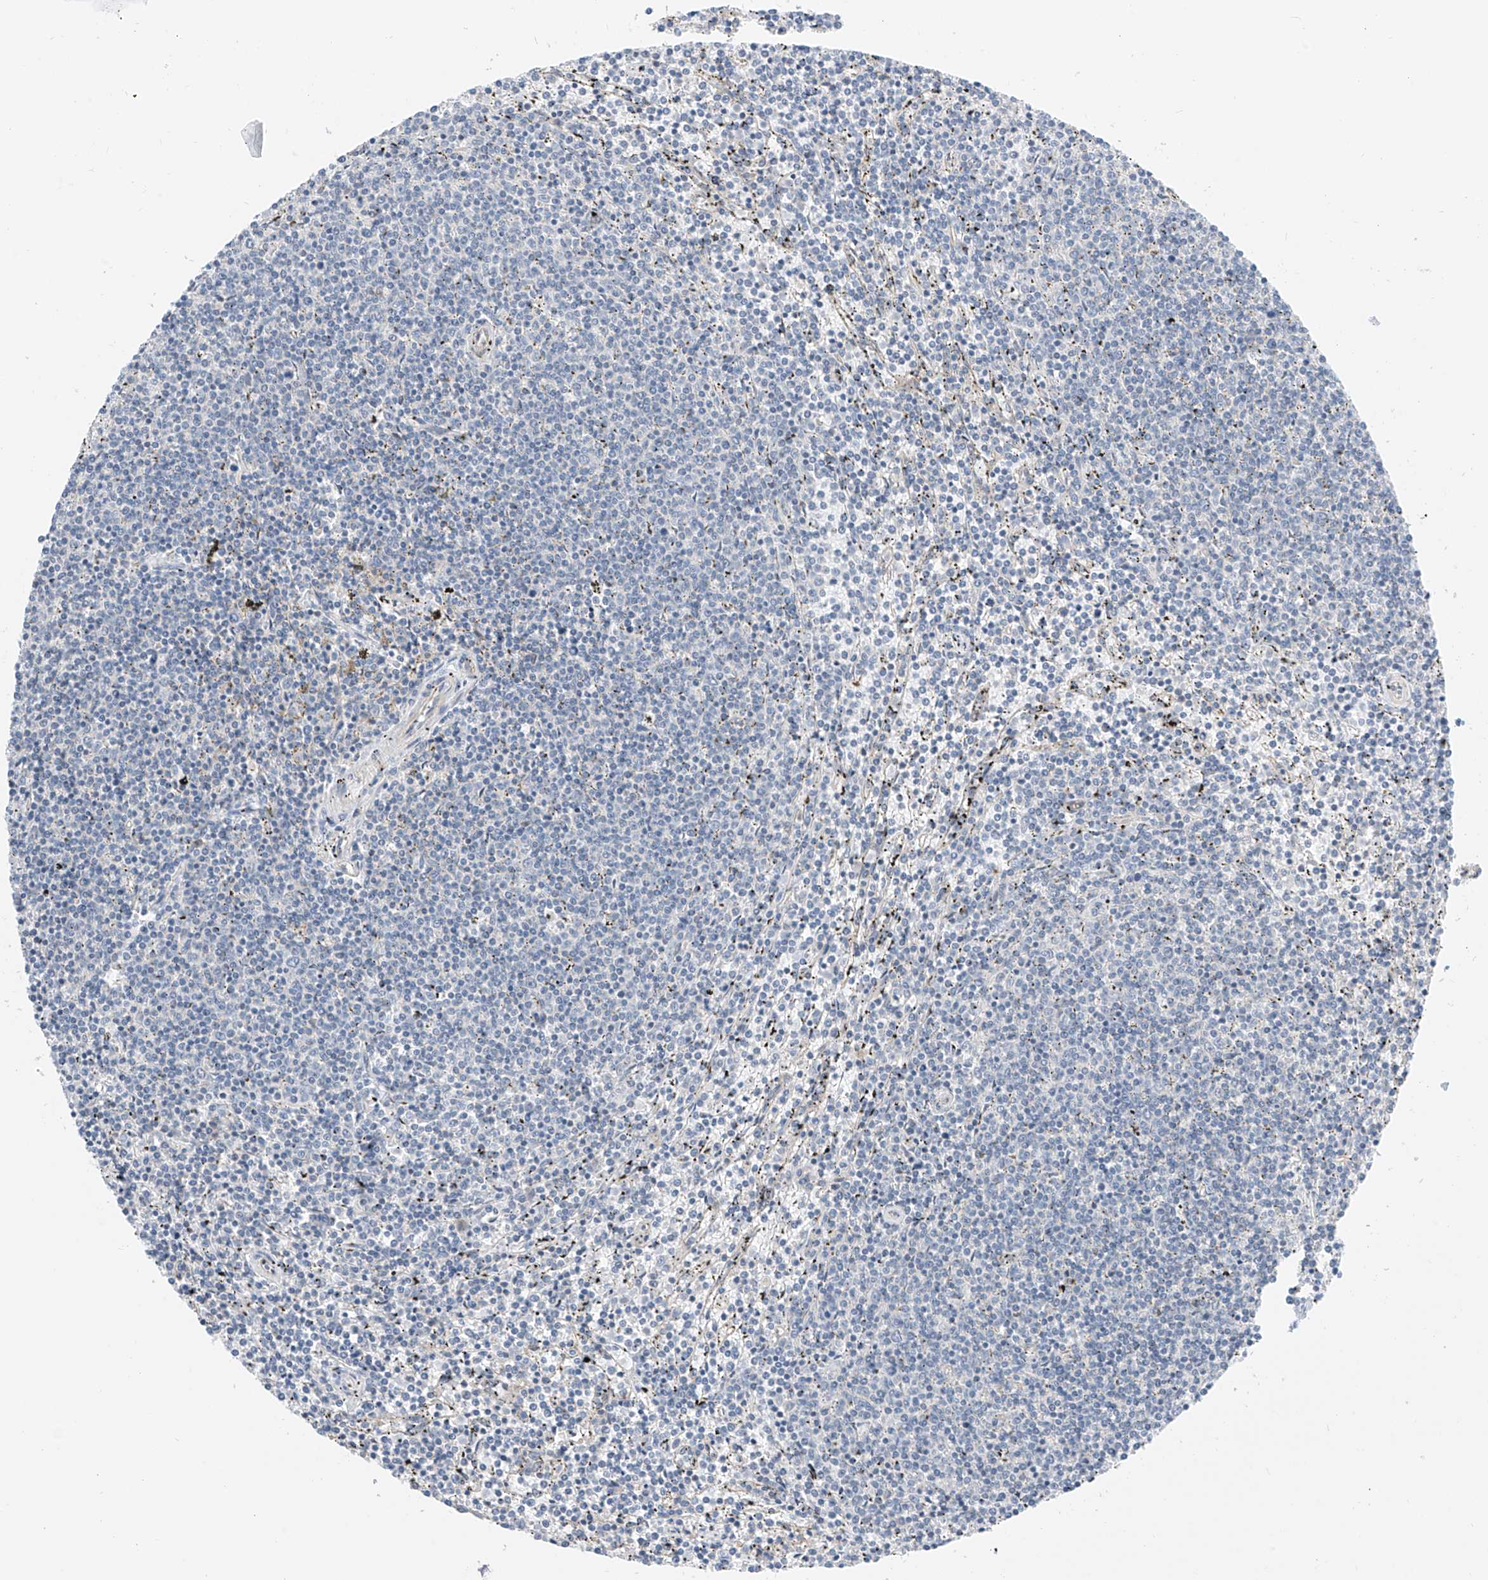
{"staining": {"intensity": "negative", "quantity": "none", "location": "none"}, "tissue": "lymphoma", "cell_type": "Tumor cells", "image_type": "cancer", "snomed": [{"axis": "morphology", "description": "Malignant lymphoma, non-Hodgkin's type, Low grade"}, {"axis": "topography", "description": "Spleen"}], "caption": "IHC histopathology image of neoplastic tissue: human malignant lymphoma, non-Hodgkin's type (low-grade) stained with DAB displays no significant protein expression in tumor cells. Brightfield microscopy of IHC stained with DAB (brown) and hematoxylin (blue), captured at high magnification.", "gene": "ABLIM2", "patient": {"sex": "female", "age": 50}}